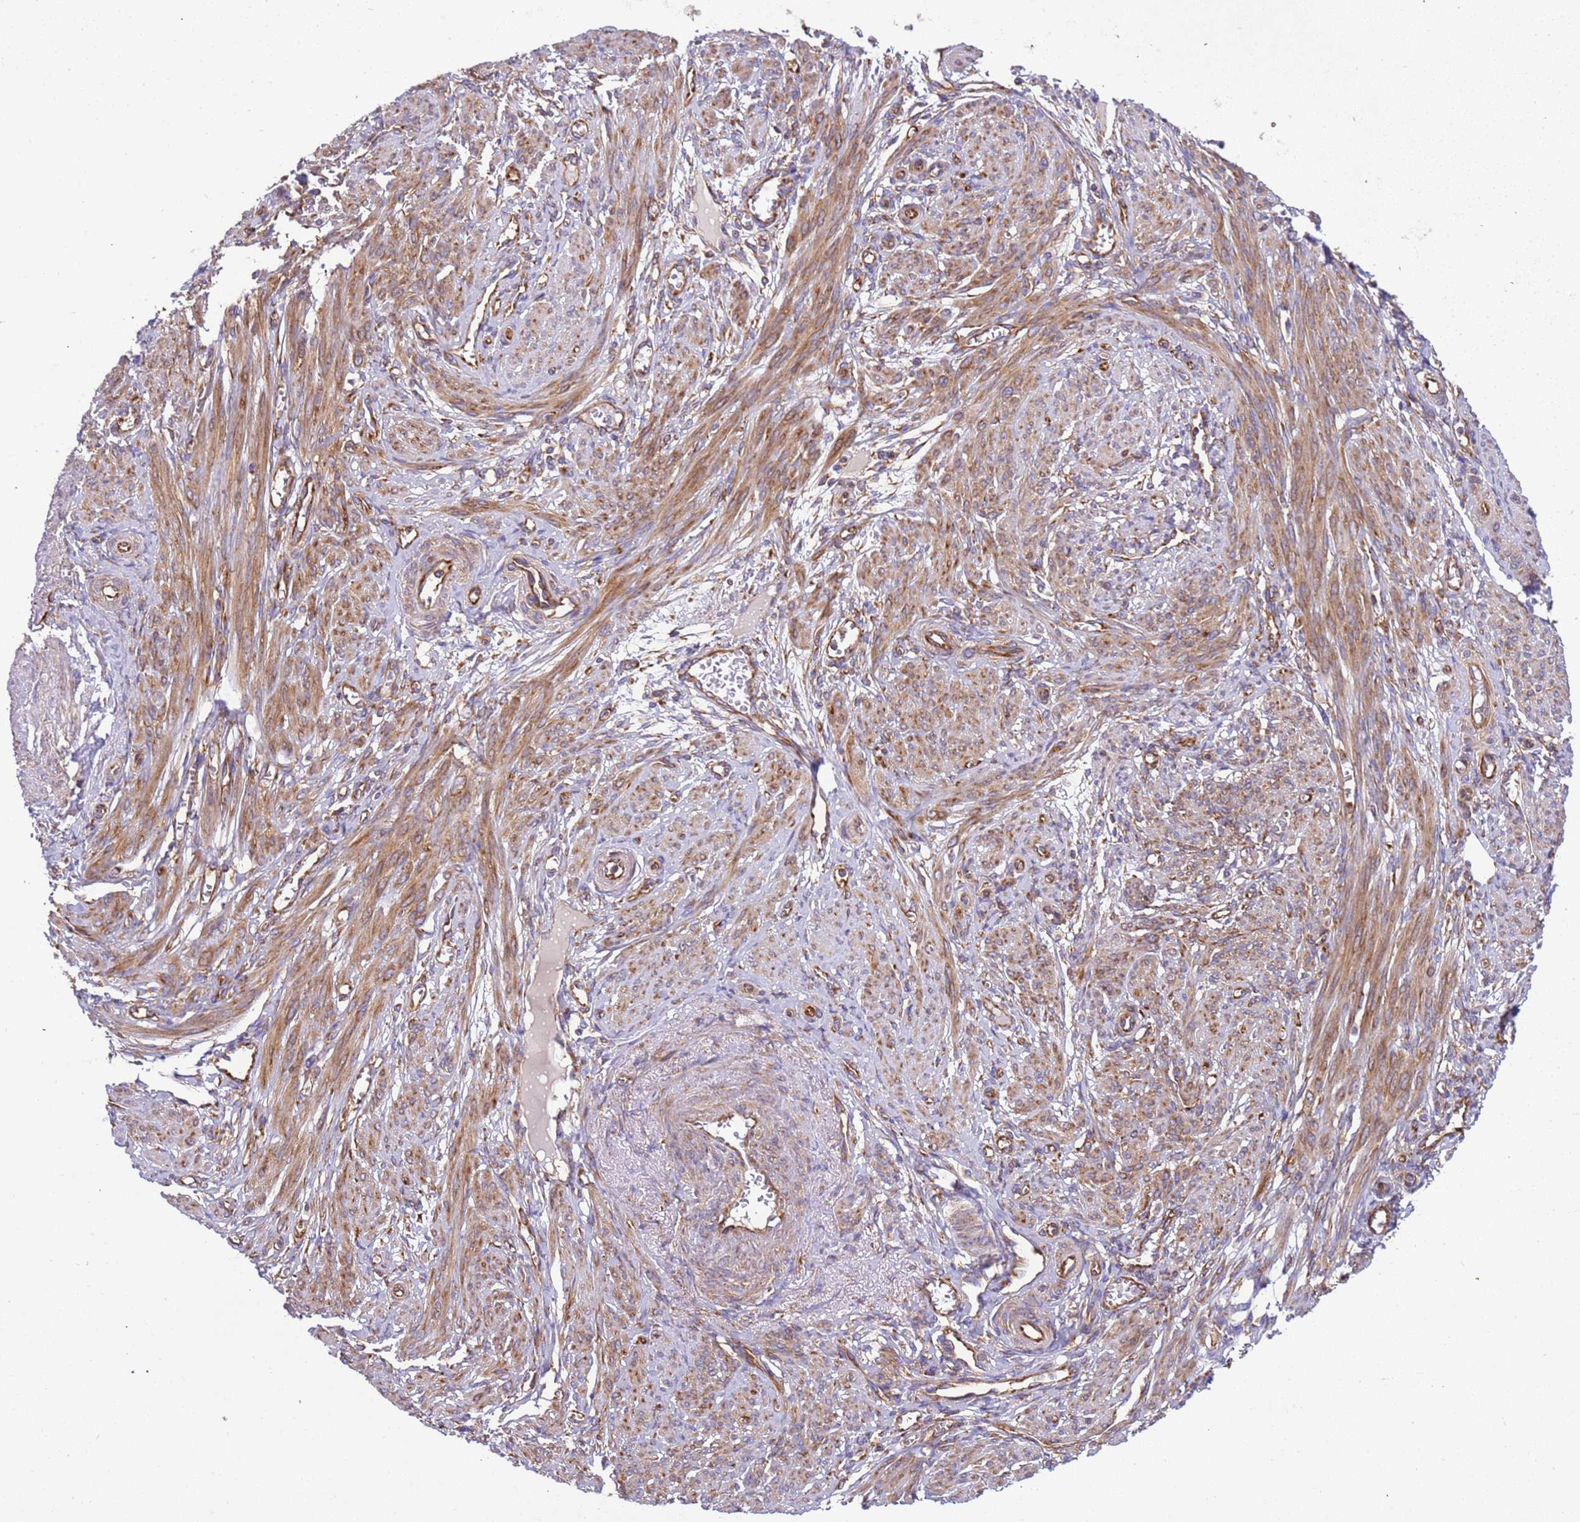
{"staining": {"intensity": "moderate", "quantity": ">75%", "location": "cytoplasmic/membranous"}, "tissue": "smooth muscle", "cell_type": "Smooth muscle cells", "image_type": "normal", "snomed": [{"axis": "morphology", "description": "Normal tissue, NOS"}, {"axis": "topography", "description": "Smooth muscle"}], "caption": "The micrograph reveals immunohistochemical staining of unremarkable smooth muscle. There is moderate cytoplasmic/membranous positivity is identified in approximately >75% of smooth muscle cells. Using DAB (3,3'-diaminobenzidine) (brown) and hematoxylin (blue) stains, captured at high magnification using brightfield microscopy.", "gene": "RPL36", "patient": {"sex": "female", "age": 39}}